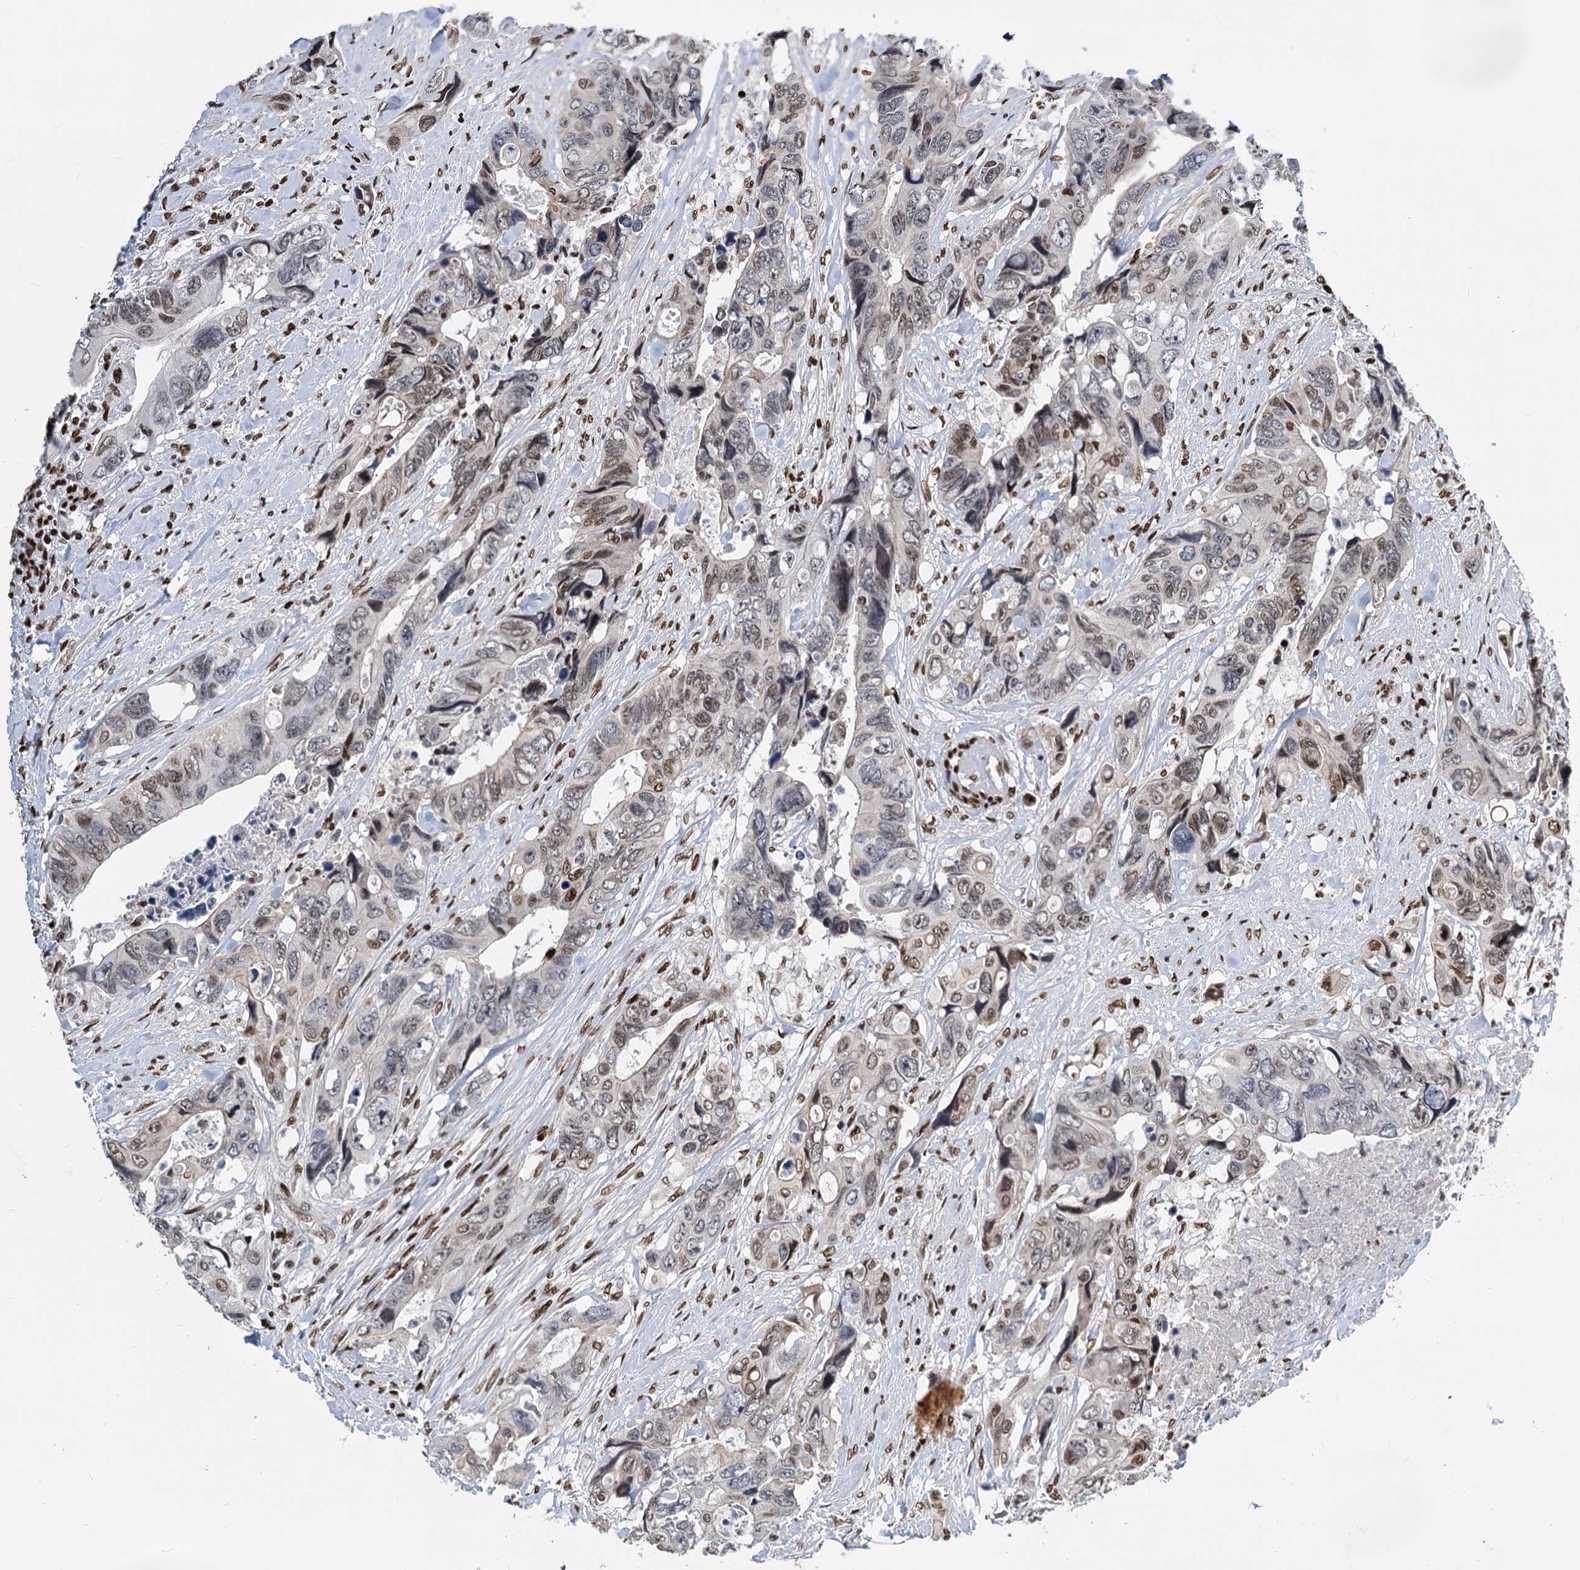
{"staining": {"intensity": "moderate", "quantity": "25%-75%", "location": "nuclear"}, "tissue": "colorectal cancer", "cell_type": "Tumor cells", "image_type": "cancer", "snomed": [{"axis": "morphology", "description": "Adenocarcinoma, NOS"}, {"axis": "topography", "description": "Rectum"}], "caption": "This micrograph shows immunohistochemistry staining of human colorectal cancer, with medium moderate nuclear positivity in approximately 25%-75% of tumor cells.", "gene": "MECP2", "patient": {"sex": "male", "age": 57}}